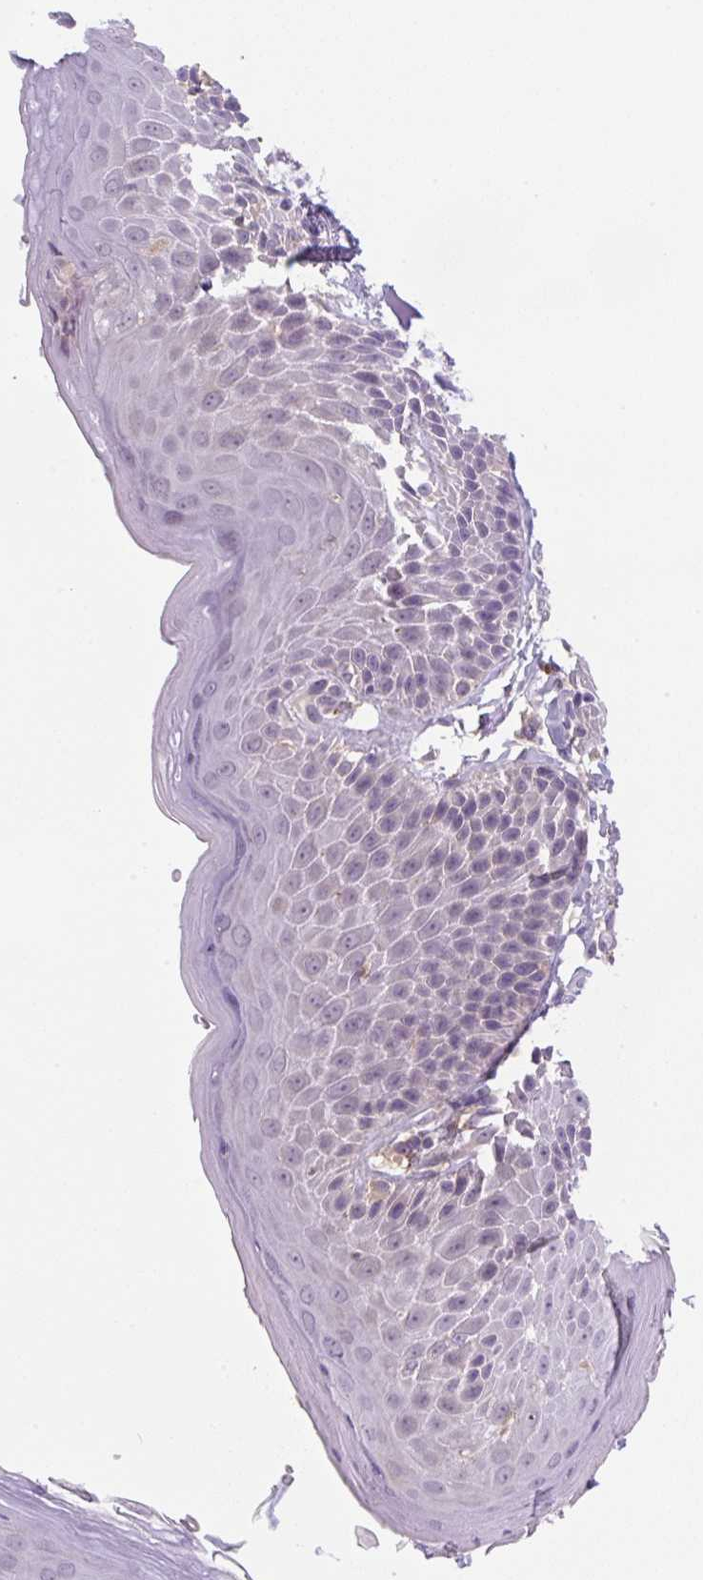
{"staining": {"intensity": "negative", "quantity": "none", "location": "none"}, "tissue": "skin", "cell_type": "Epidermal cells", "image_type": "normal", "snomed": [{"axis": "morphology", "description": "Normal tissue, NOS"}, {"axis": "topography", "description": "Peripheral nerve tissue"}], "caption": "DAB immunohistochemical staining of normal skin exhibits no significant staining in epidermal cells. (DAB (3,3'-diaminobenzidine) immunohistochemistry (IHC) with hematoxylin counter stain).", "gene": "FZD5", "patient": {"sex": "male", "age": 51}}